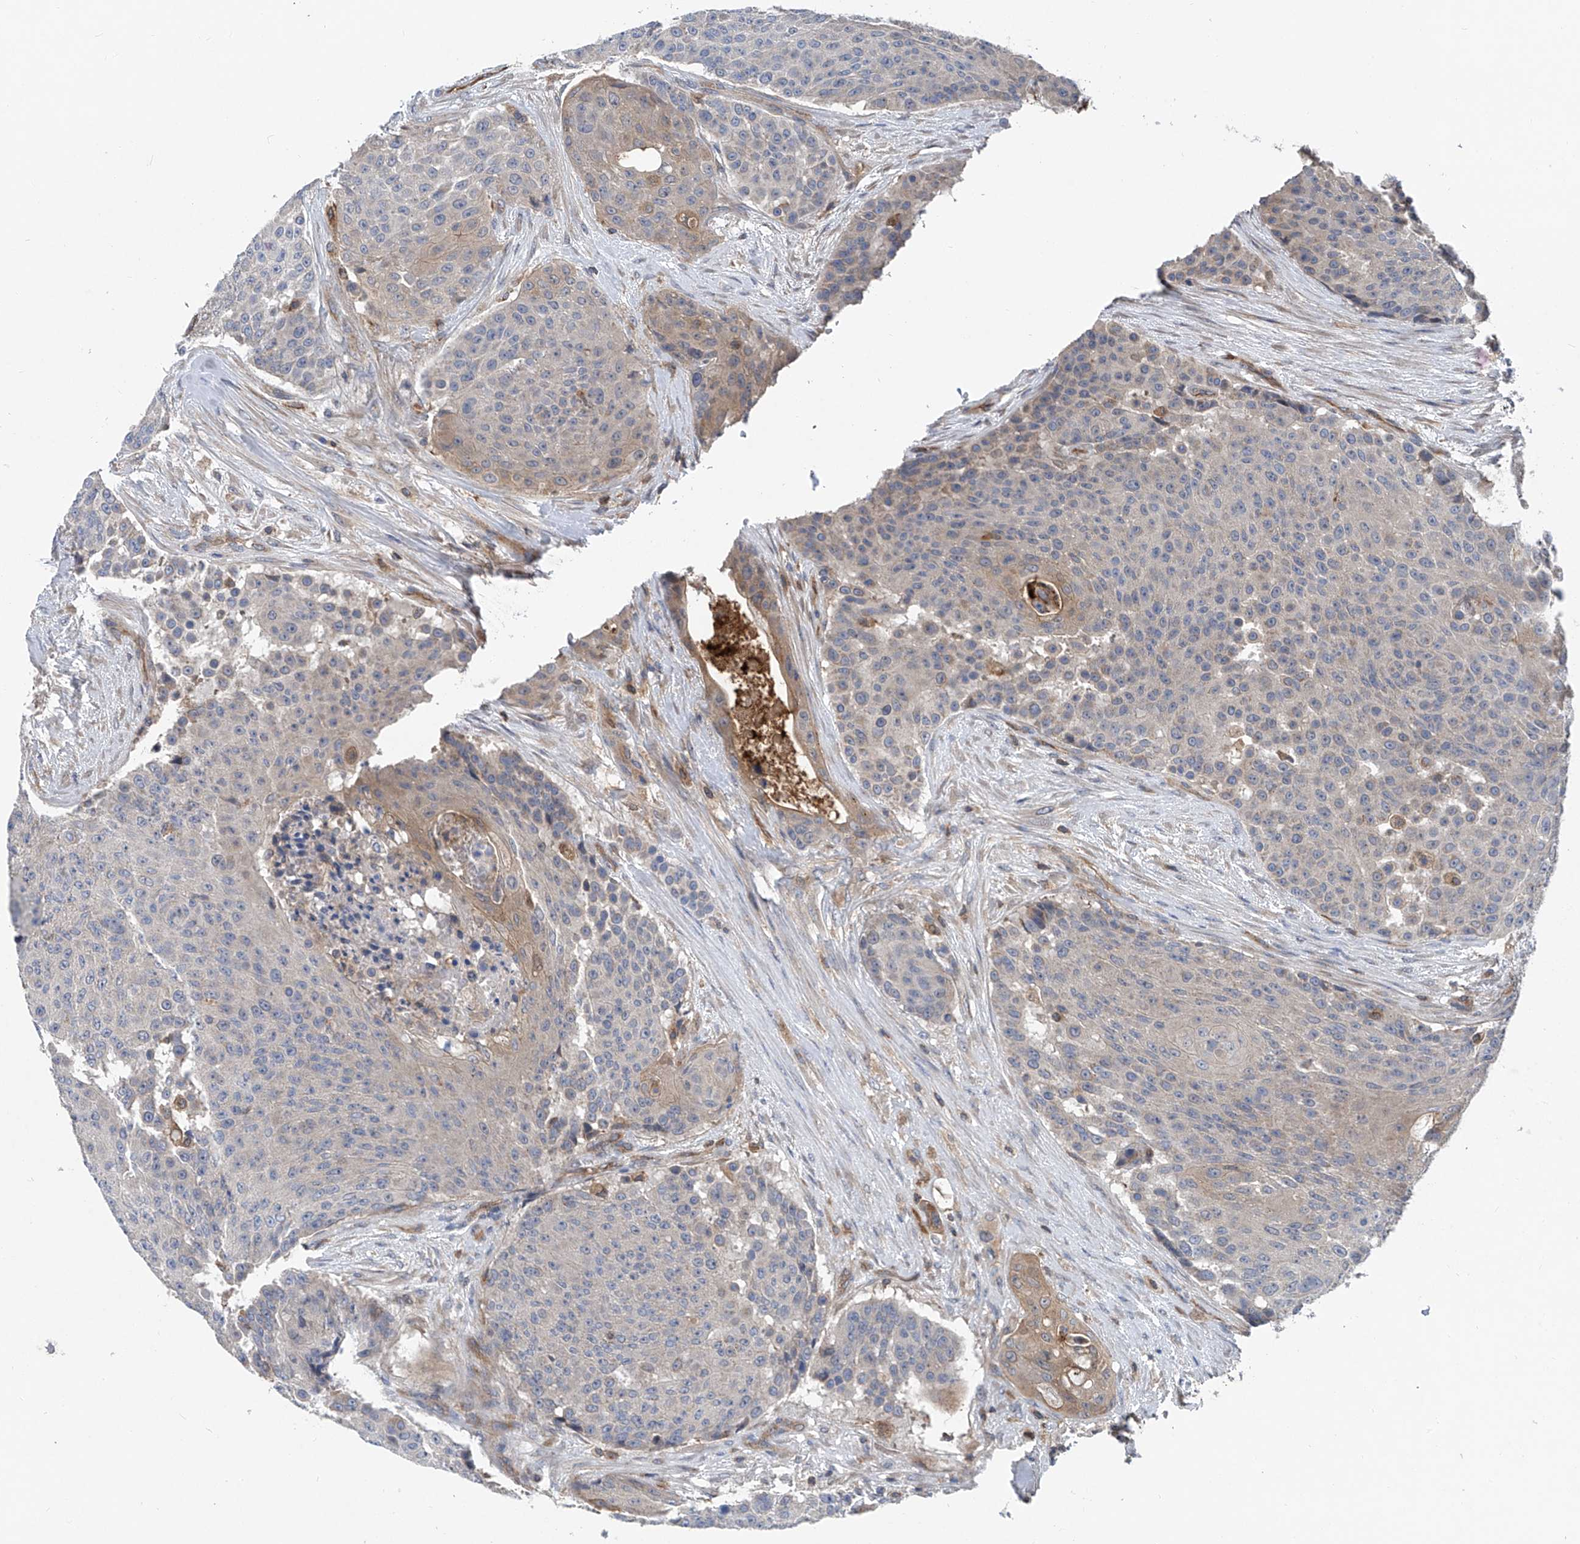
{"staining": {"intensity": "weak", "quantity": "<25%", "location": "cytoplasmic/membranous"}, "tissue": "urothelial cancer", "cell_type": "Tumor cells", "image_type": "cancer", "snomed": [{"axis": "morphology", "description": "Urothelial carcinoma, High grade"}, {"axis": "topography", "description": "Urinary bladder"}], "caption": "Urothelial carcinoma (high-grade) was stained to show a protein in brown. There is no significant staining in tumor cells.", "gene": "TRIM38", "patient": {"sex": "female", "age": 63}}